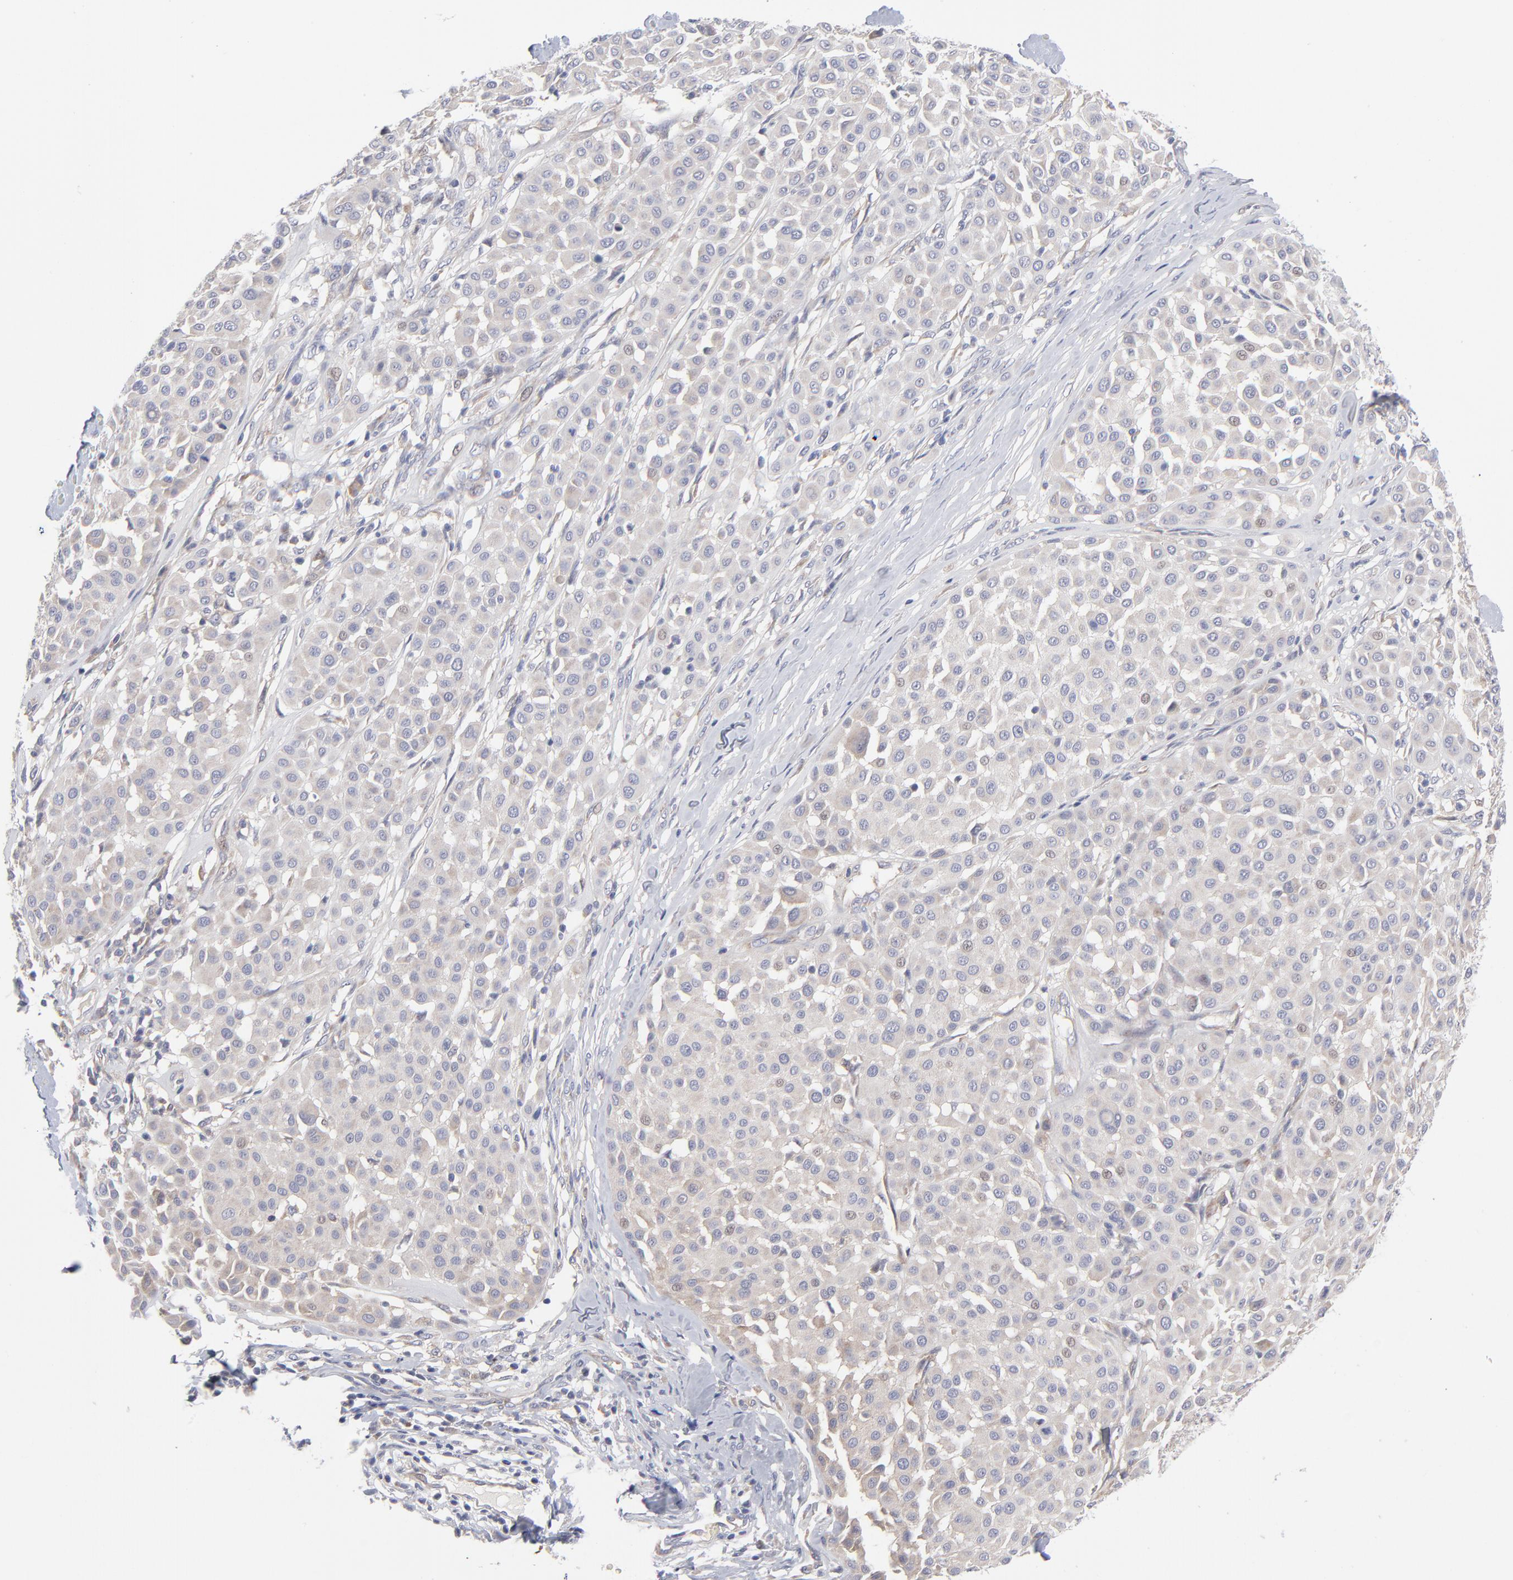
{"staining": {"intensity": "negative", "quantity": "none", "location": "none"}, "tissue": "melanoma", "cell_type": "Tumor cells", "image_type": "cancer", "snomed": [{"axis": "morphology", "description": "Malignant melanoma, Metastatic site"}, {"axis": "topography", "description": "Soft tissue"}], "caption": "This is a micrograph of immunohistochemistry staining of malignant melanoma (metastatic site), which shows no positivity in tumor cells. Nuclei are stained in blue.", "gene": "RPS24", "patient": {"sex": "male", "age": 41}}